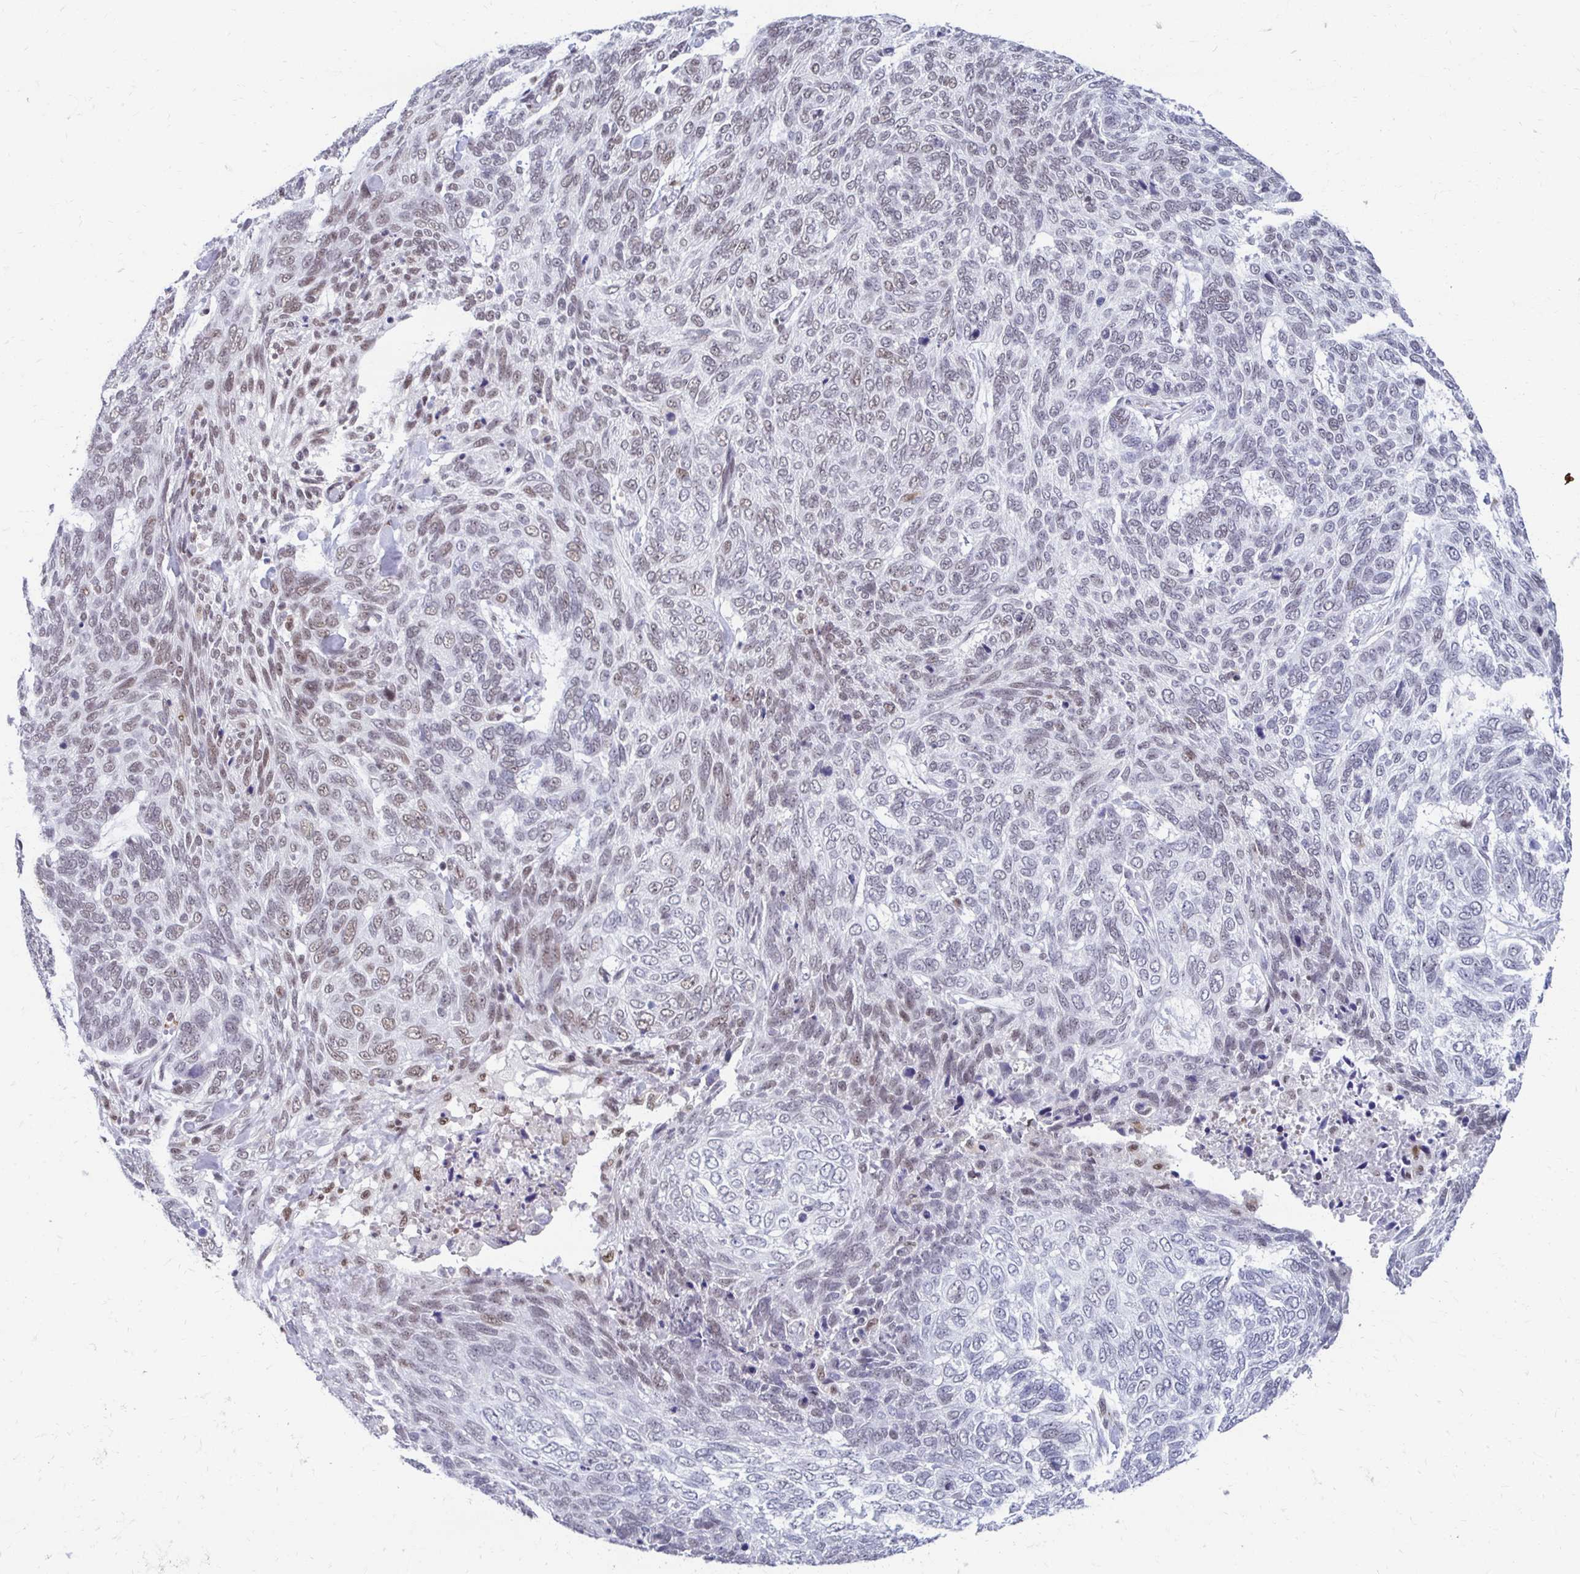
{"staining": {"intensity": "weak", "quantity": "25%-75%", "location": "nuclear"}, "tissue": "skin cancer", "cell_type": "Tumor cells", "image_type": "cancer", "snomed": [{"axis": "morphology", "description": "Basal cell carcinoma"}, {"axis": "topography", "description": "Skin"}], "caption": "Immunohistochemistry (IHC) of human skin cancer reveals low levels of weak nuclear expression in about 25%-75% of tumor cells.", "gene": "IRF7", "patient": {"sex": "female", "age": 65}}